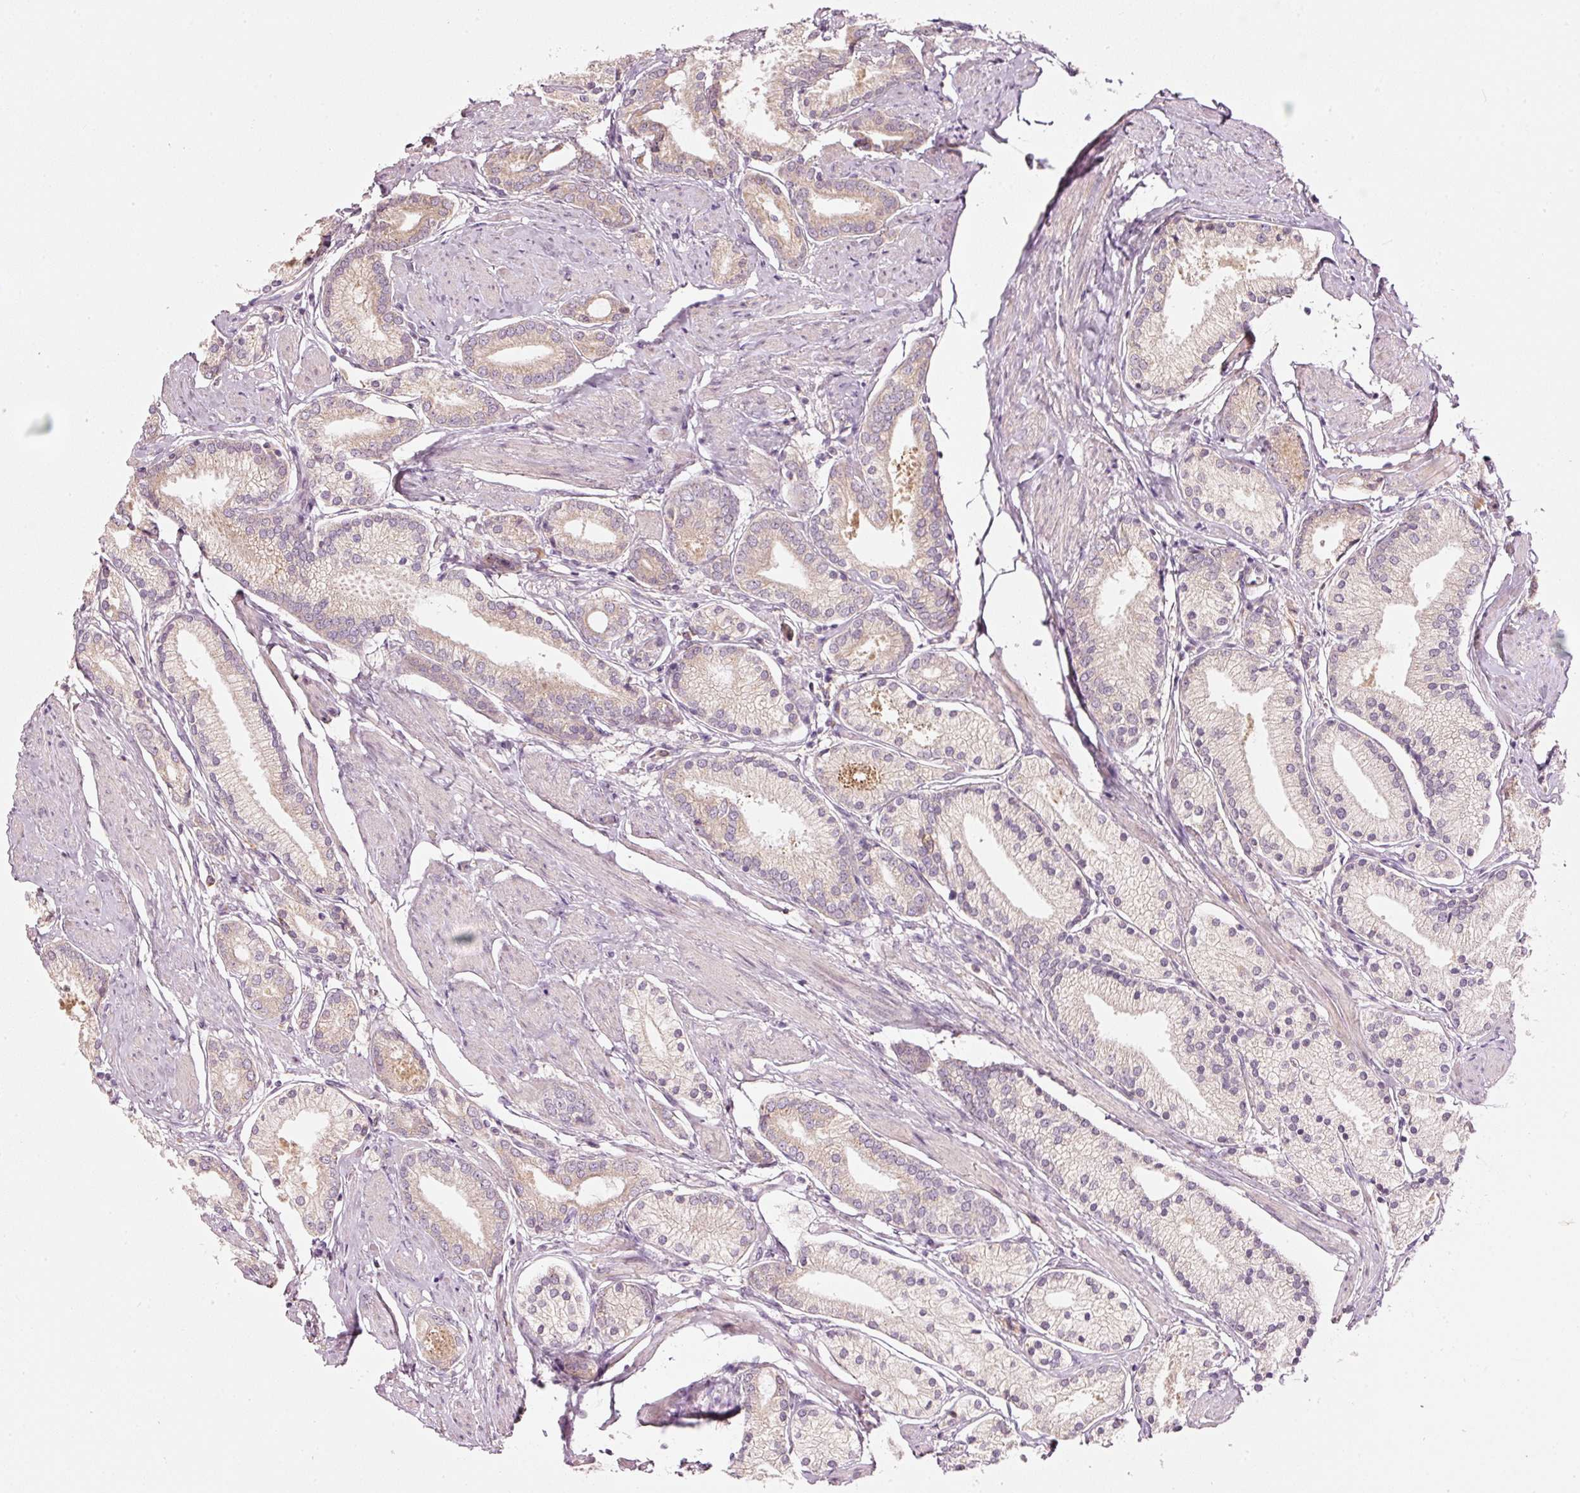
{"staining": {"intensity": "moderate", "quantity": "25%-75%", "location": "cytoplasmic/membranous"}, "tissue": "prostate cancer", "cell_type": "Tumor cells", "image_type": "cancer", "snomed": [{"axis": "morphology", "description": "Adenocarcinoma, High grade"}, {"axis": "topography", "description": "Prostate and seminal vesicle, NOS"}], "caption": "Prostate cancer (adenocarcinoma (high-grade)) stained for a protein (brown) demonstrates moderate cytoplasmic/membranous positive expression in approximately 25%-75% of tumor cells.", "gene": "MAP10", "patient": {"sex": "male", "age": 64}}